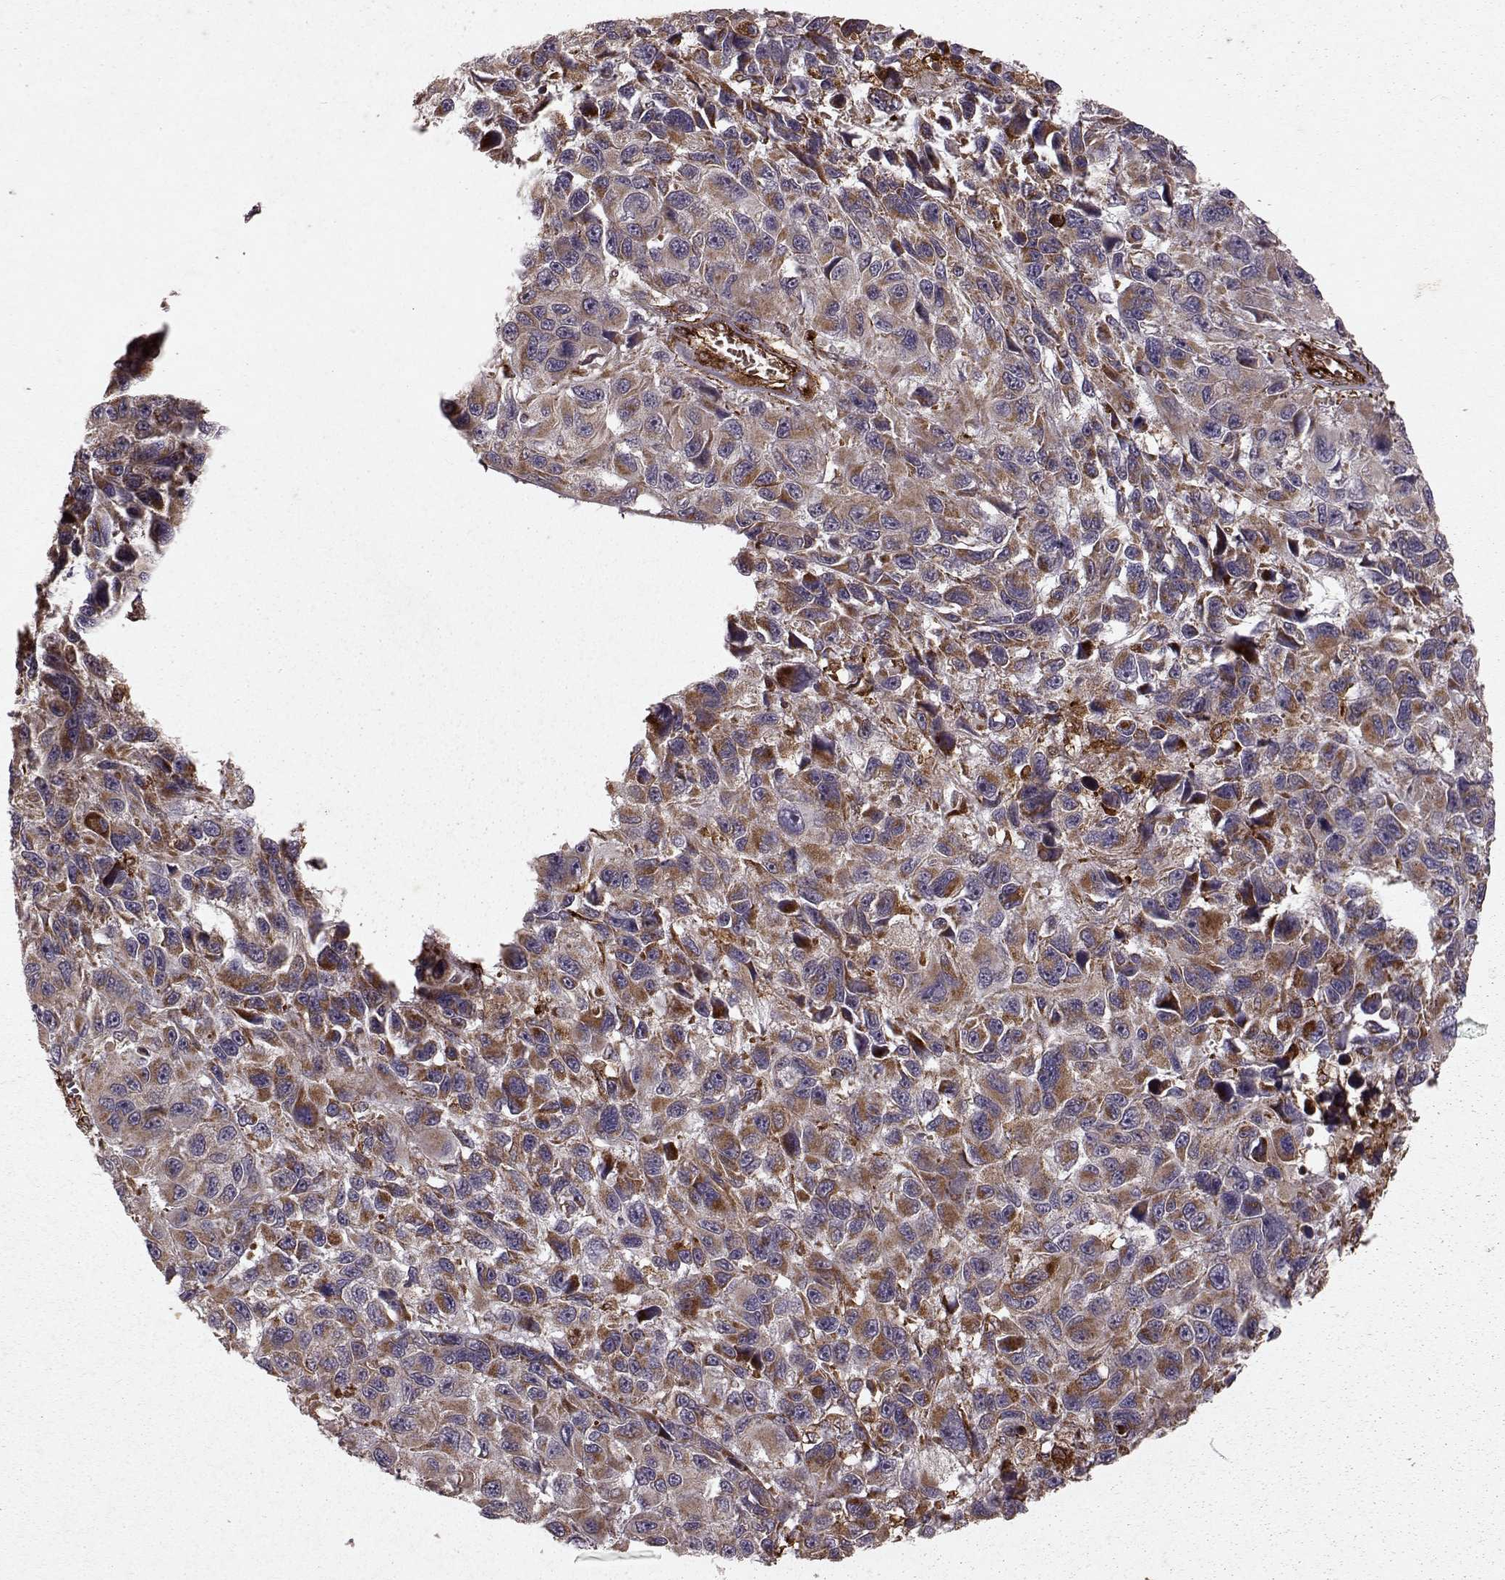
{"staining": {"intensity": "moderate", "quantity": ">75%", "location": "cytoplasmic/membranous"}, "tissue": "melanoma", "cell_type": "Tumor cells", "image_type": "cancer", "snomed": [{"axis": "morphology", "description": "Malignant melanoma, NOS"}, {"axis": "topography", "description": "Skin"}], "caption": "This micrograph demonstrates melanoma stained with immunohistochemistry (IHC) to label a protein in brown. The cytoplasmic/membranous of tumor cells show moderate positivity for the protein. Nuclei are counter-stained blue.", "gene": "FXN", "patient": {"sex": "male", "age": 53}}